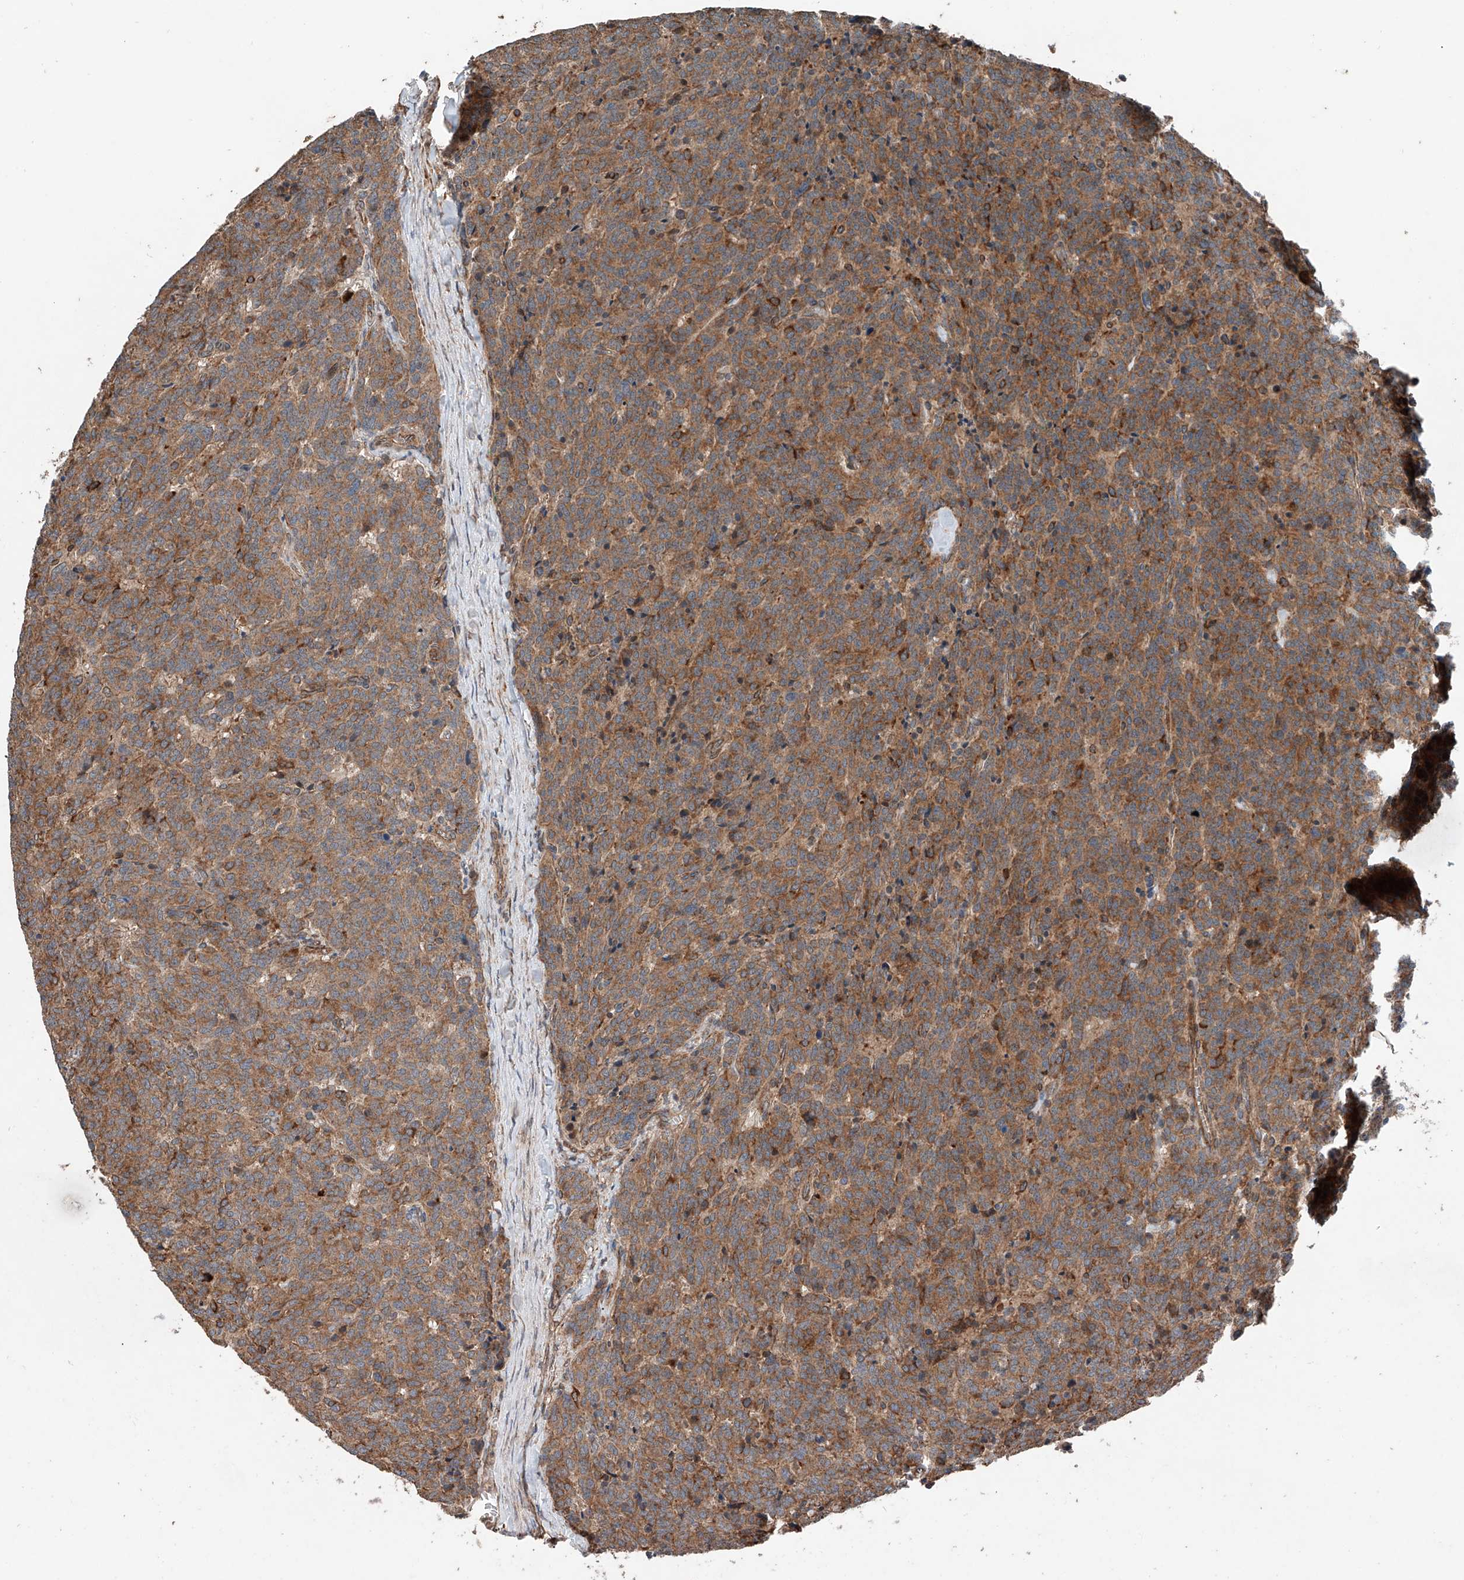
{"staining": {"intensity": "moderate", "quantity": ">75%", "location": "cytoplasmic/membranous"}, "tissue": "carcinoid", "cell_type": "Tumor cells", "image_type": "cancer", "snomed": [{"axis": "morphology", "description": "Carcinoid, malignant, NOS"}, {"axis": "topography", "description": "Lung"}], "caption": "This image demonstrates IHC staining of human malignant carcinoid, with medium moderate cytoplasmic/membranous expression in approximately >75% of tumor cells.", "gene": "AP4B1", "patient": {"sex": "female", "age": 46}}